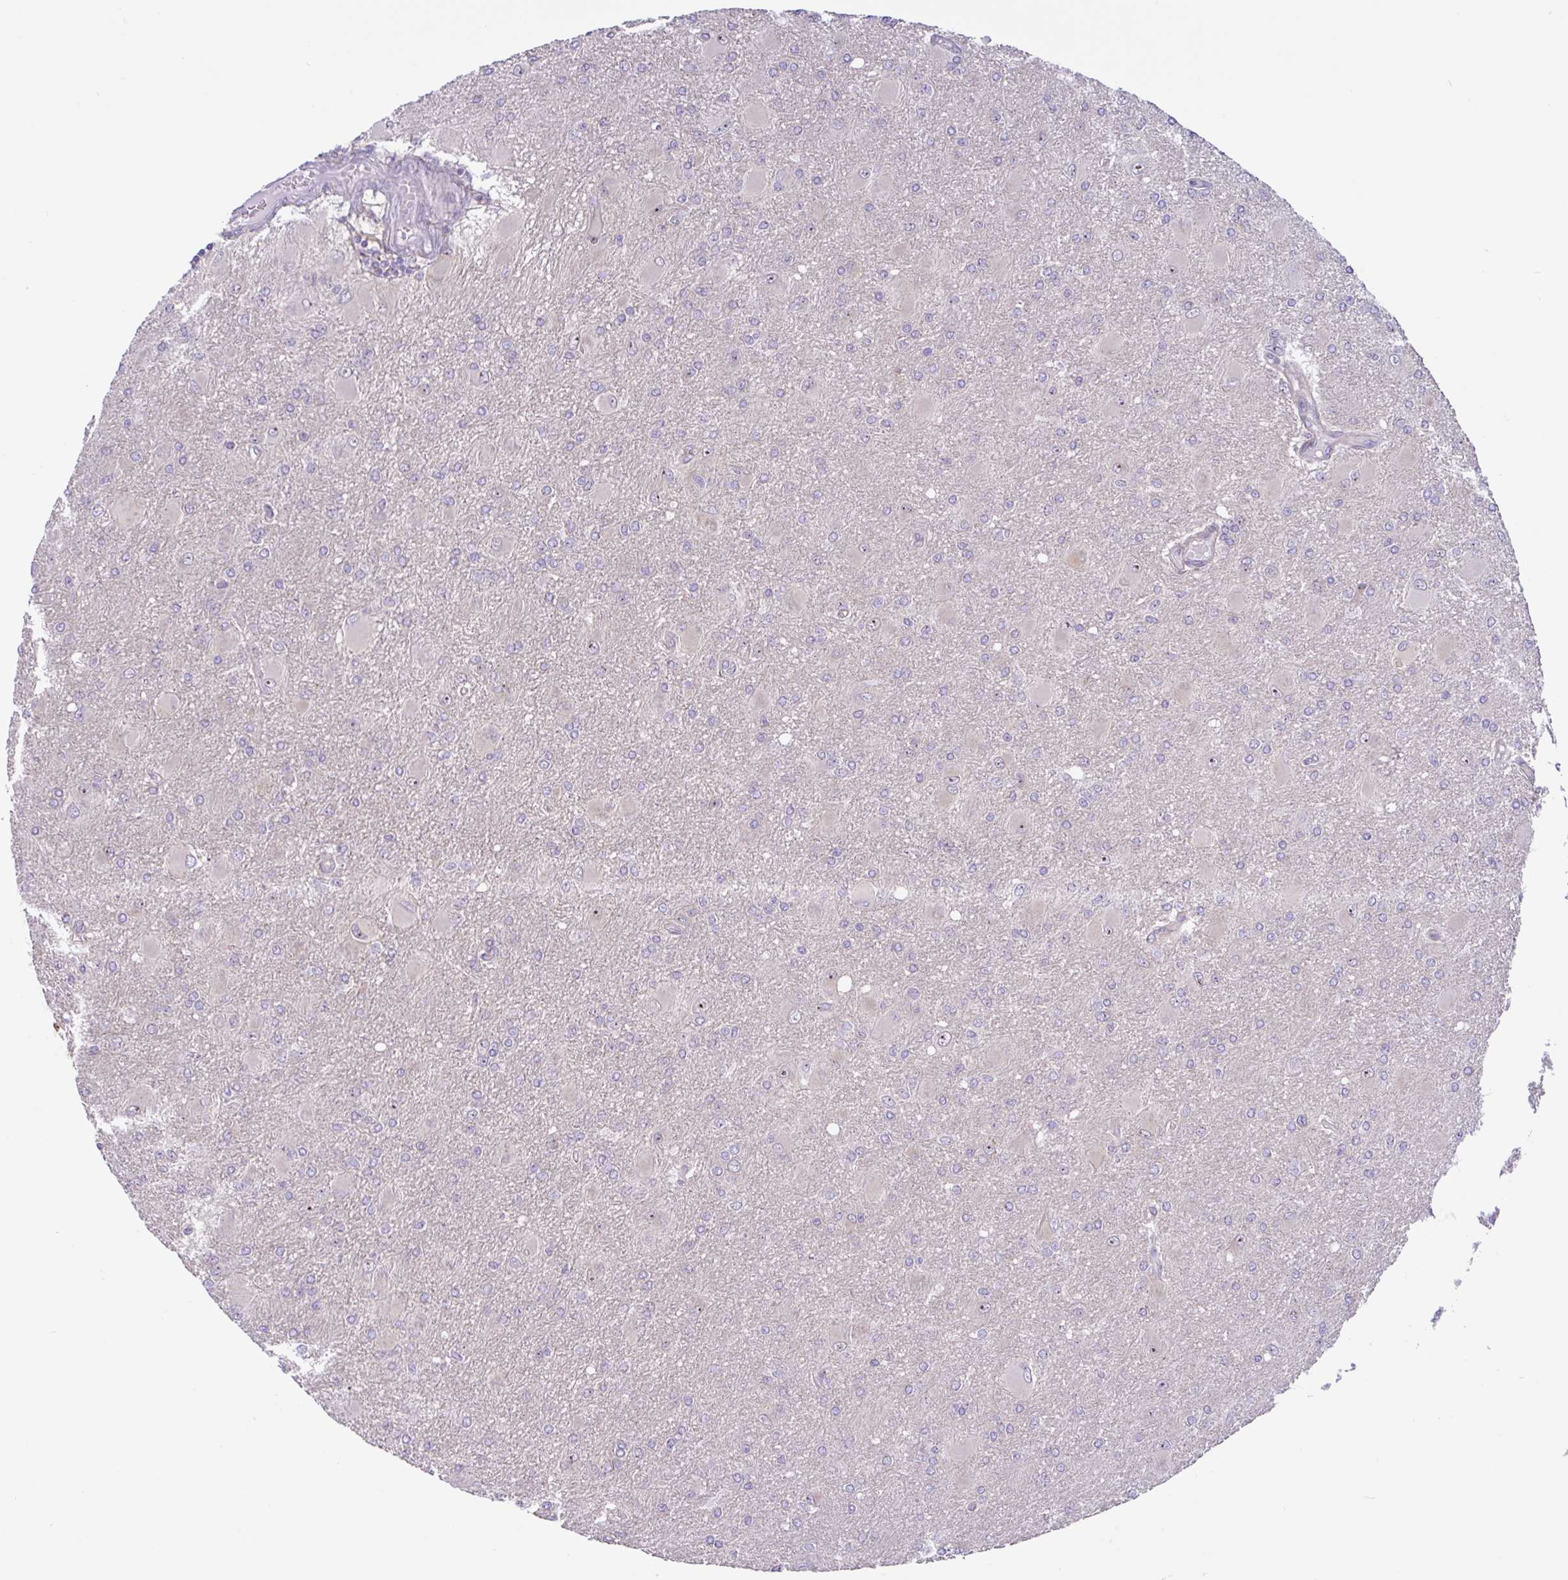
{"staining": {"intensity": "moderate", "quantity": "25%-75%", "location": "nuclear"}, "tissue": "glioma", "cell_type": "Tumor cells", "image_type": "cancer", "snomed": [{"axis": "morphology", "description": "Glioma, malignant, High grade"}, {"axis": "topography", "description": "Brain"}], "caption": "Immunohistochemistry (IHC) of human malignant glioma (high-grade) displays medium levels of moderate nuclear staining in about 25%-75% of tumor cells.", "gene": "MXRA8", "patient": {"sex": "male", "age": 67}}